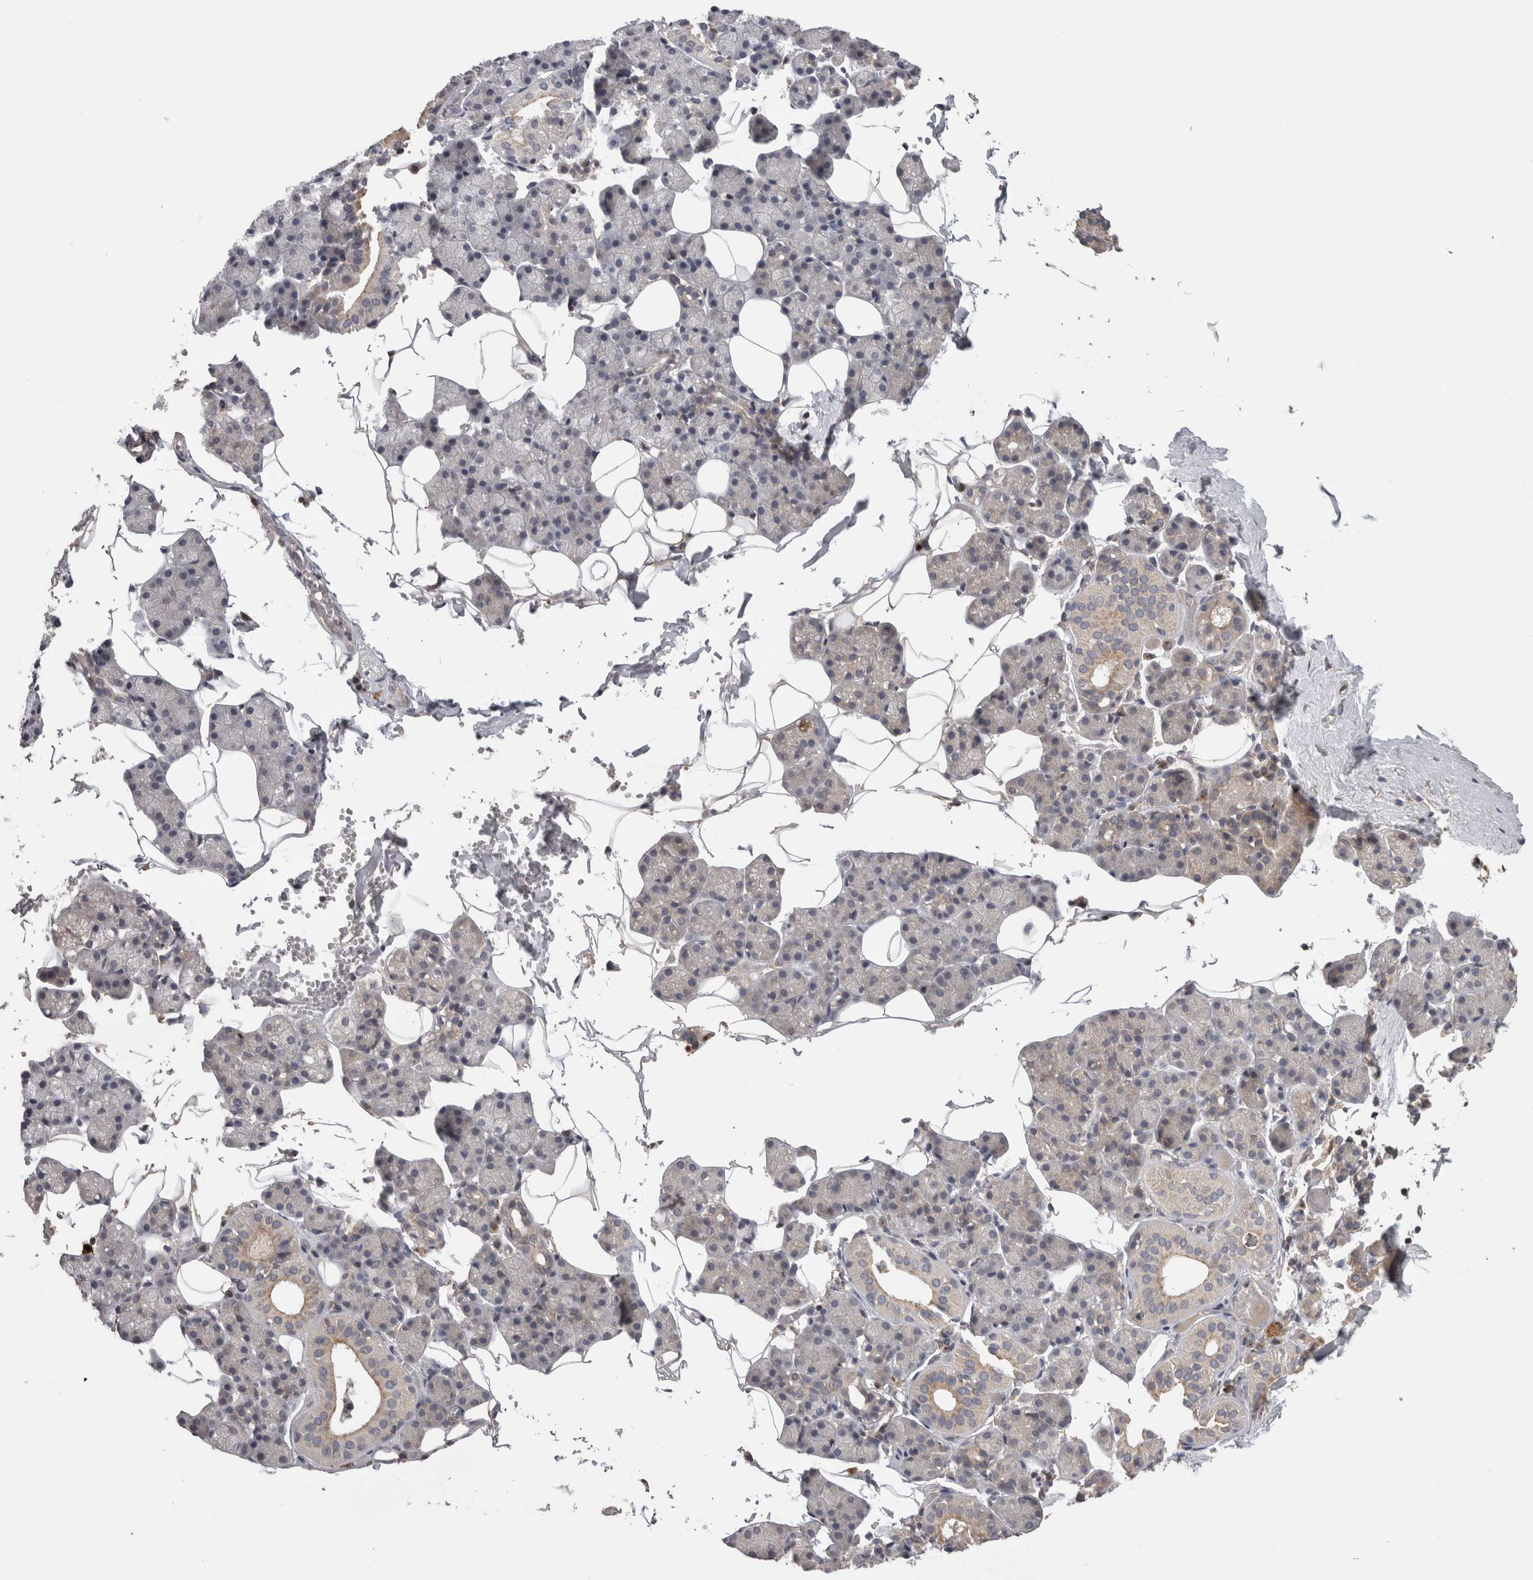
{"staining": {"intensity": "weak", "quantity": "<25%", "location": "cytoplasmic/membranous"}, "tissue": "salivary gland", "cell_type": "Glandular cells", "image_type": "normal", "snomed": [{"axis": "morphology", "description": "Normal tissue, NOS"}, {"axis": "topography", "description": "Salivary gland"}], "caption": "A high-resolution image shows immunohistochemistry staining of benign salivary gland, which shows no significant positivity in glandular cells. (DAB IHC, high magnification).", "gene": "PCM1", "patient": {"sex": "female", "age": 33}}